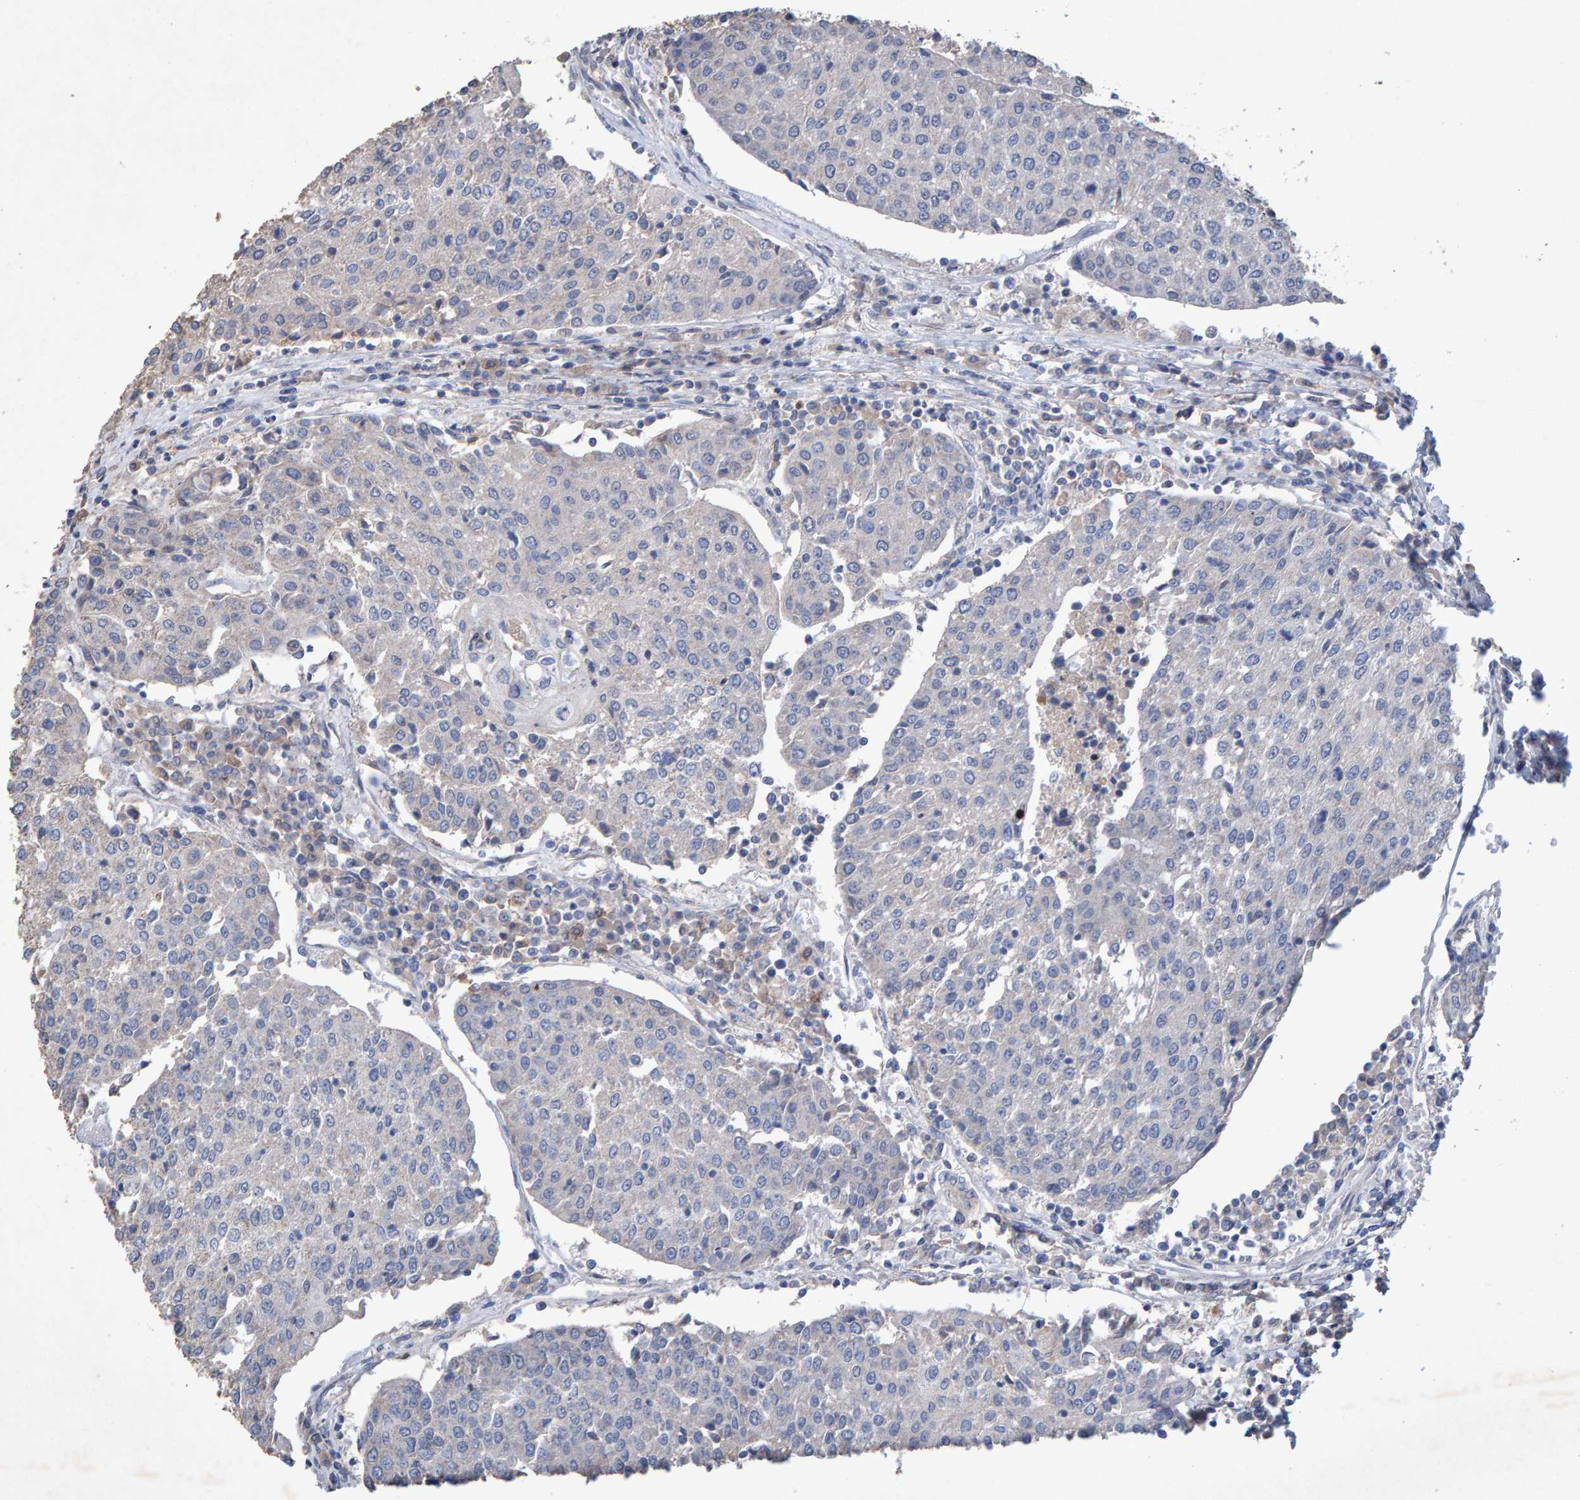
{"staining": {"intensity": "negative", "quantity": "none", "location": "none"}, "tissue": "urothelial cancer", "cell_type": "Tumor cells", "image_type": "cancer", "snomed": [{"axis": "morphology", "description": "Urothelial carcinoma, High grade"}, {"axis": "topography", "description": "Urinary bladder"}], "caption": "Human urothelial carcinoma (high-grade) stained for a protein using immunohistochemistry (IHC) displays no positivity in tumor cells.", "gene": "CTH", "patient": {"sex": "female", "age": 85}}